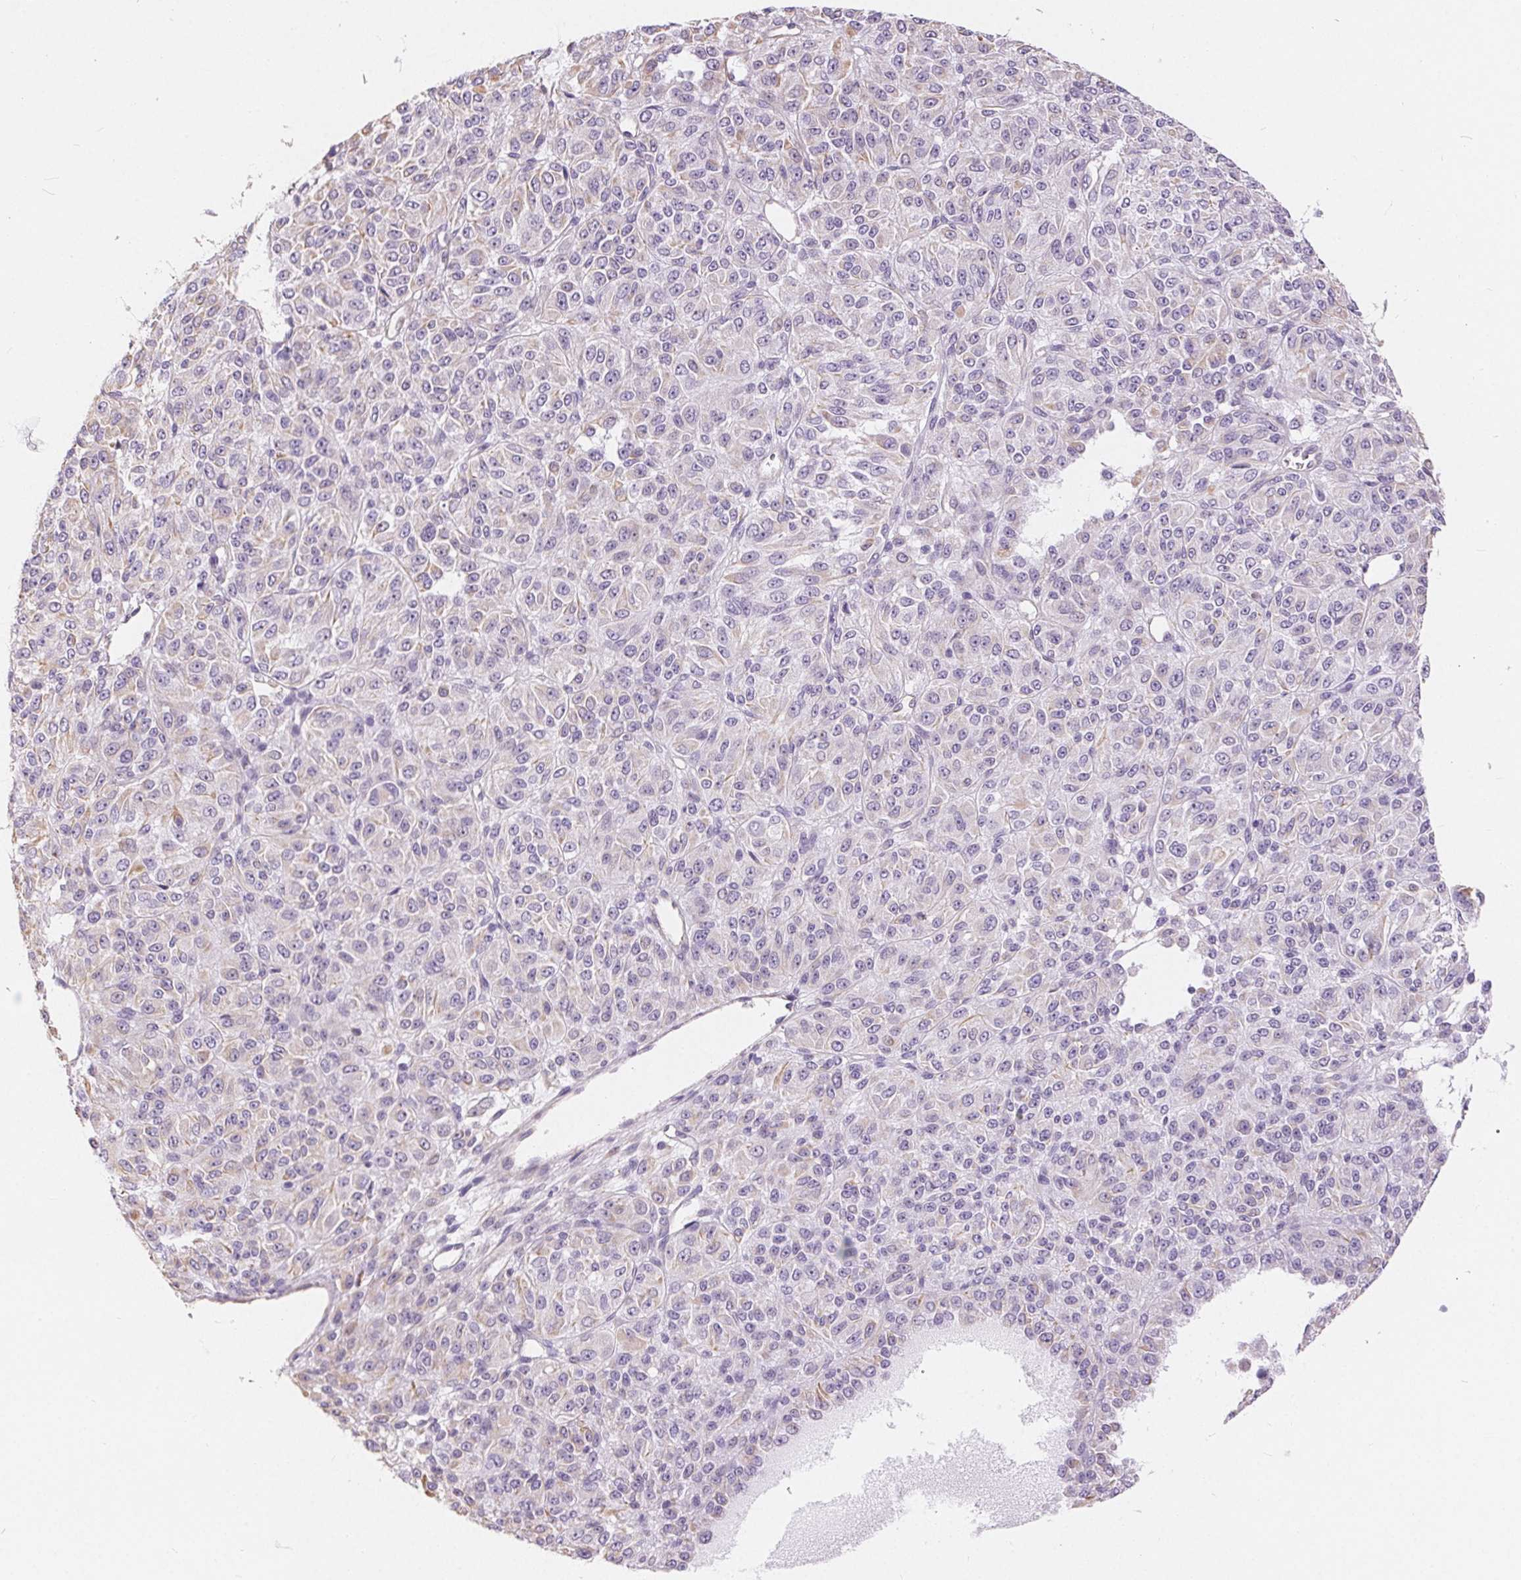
{"staining": {"intensity": "negative", "quantity": "none", "location": "none"}, "tissue": "melanoma", "cell_type": "Tumor cells", "image_type": "cancer", "snomed": [{"axis": "morphology", "description": "Malignant melanoma, Metastatic site"}, {"axis": "topography", "description": "Brain"}], "caption": "Tumor cells show no significant protein expression in melanoma. The staining was performed using DAB (3,3'-diaminobenzidine) to visualize the protein expression in brown, while the nuclei were stained in blue with hematoxylin (Magnification: 20x).", "gene": "GFAP", "patient": {"sex": "female", "age": 56}}